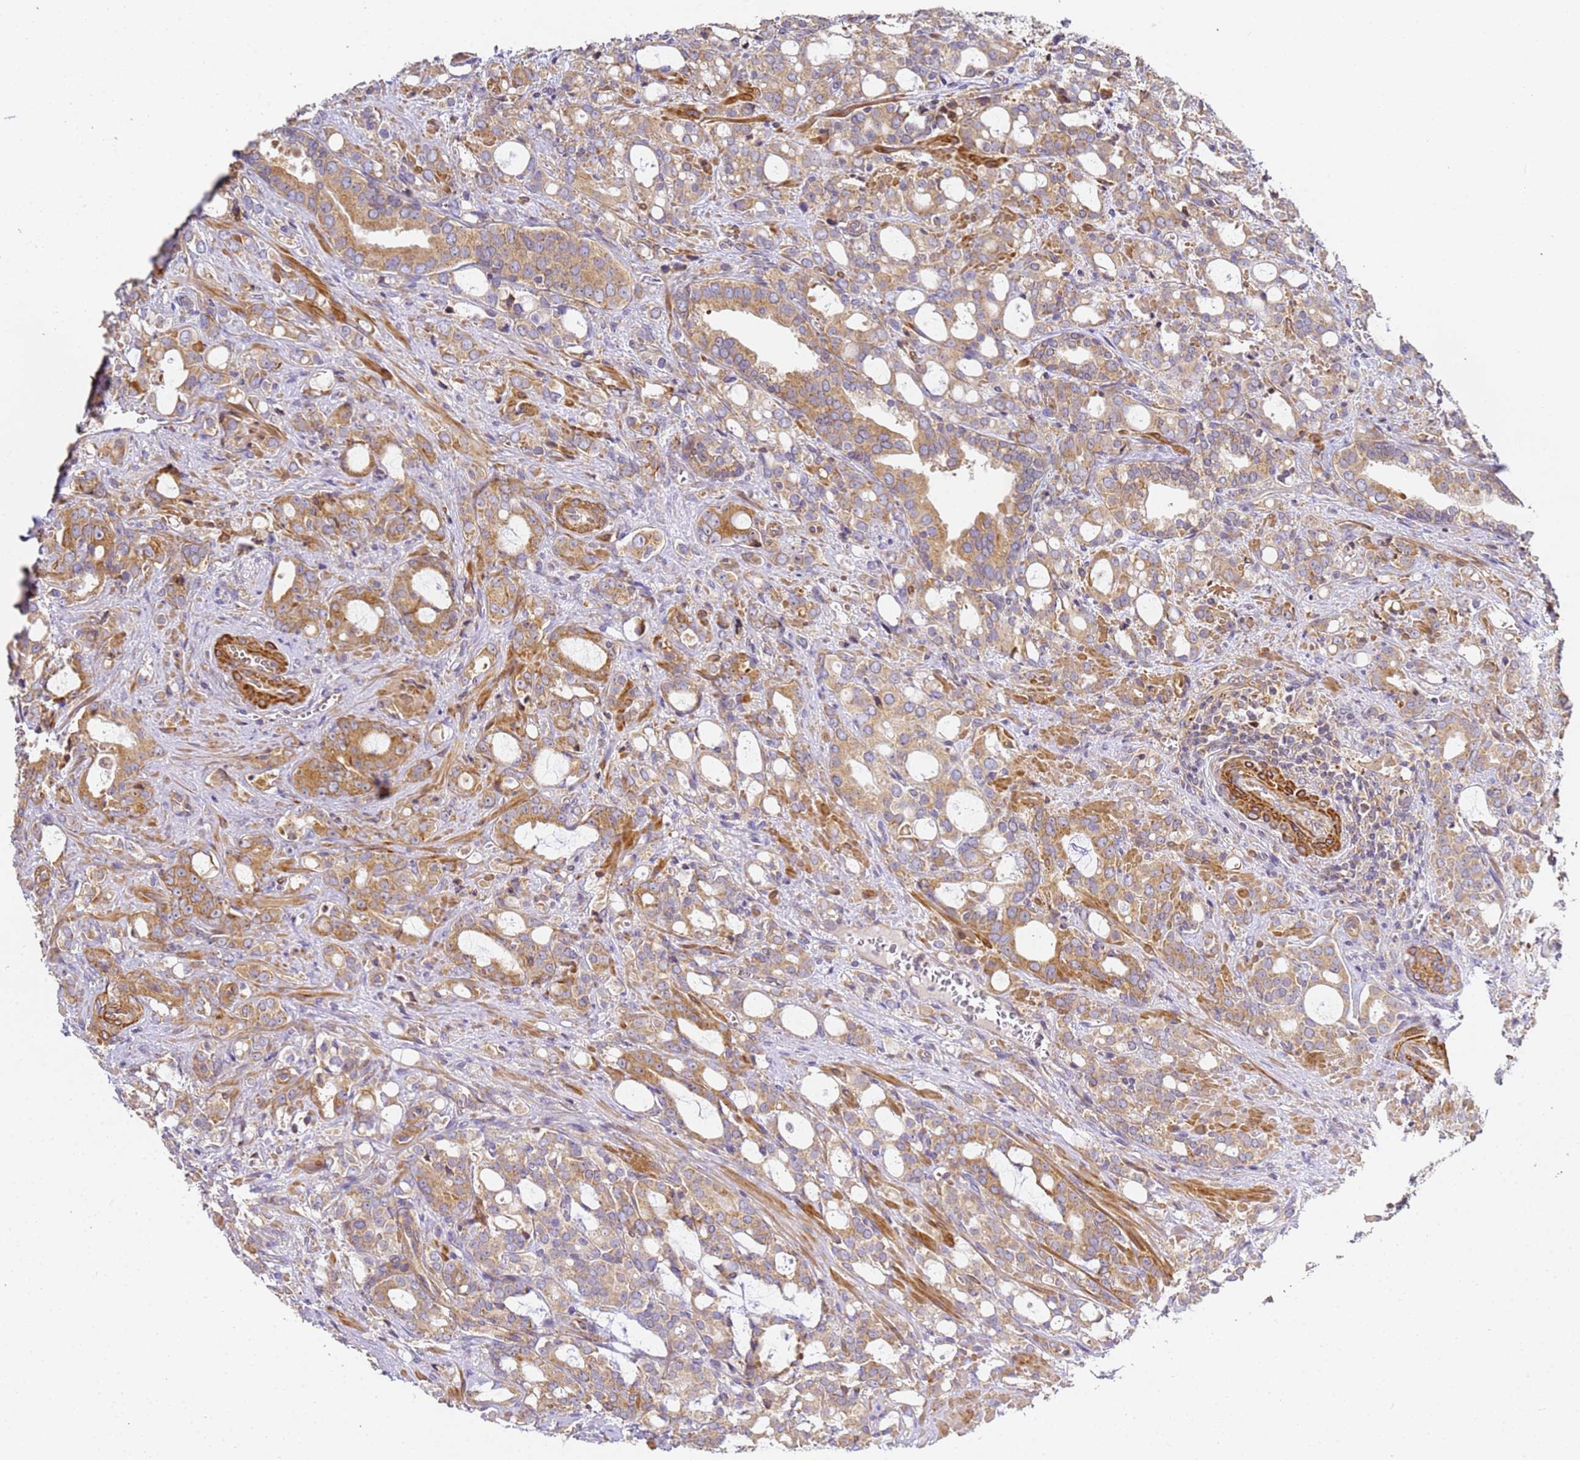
{"staining": {"intensity": "moderate", "quantity": ">75%", "location": "cytoplasmic/membranous"}, "tissue": "prostate cancer", "cell_type": "Tumor cells", "image_type": "cancer", "snomed": [{"axis": "morphology", "description": "Adenocarcinoma, High grade"}, {"axis": "topography", "description": "Prostate"}], "caption": "Immunohistochemistry (IHC) (DAB) staining of prostate cancer (adenocarcinoma (high-grade)) shows moderate cytoplasmic/membranous protein staining in approximately >75% of tumor cells. The staining is performed using DAB brown chromogen to label protein expression. The nuclei are counter-stained blue using hematoxylin.", "gene": "RPL13A", "patient": {"sex": "male", "age": 72}}